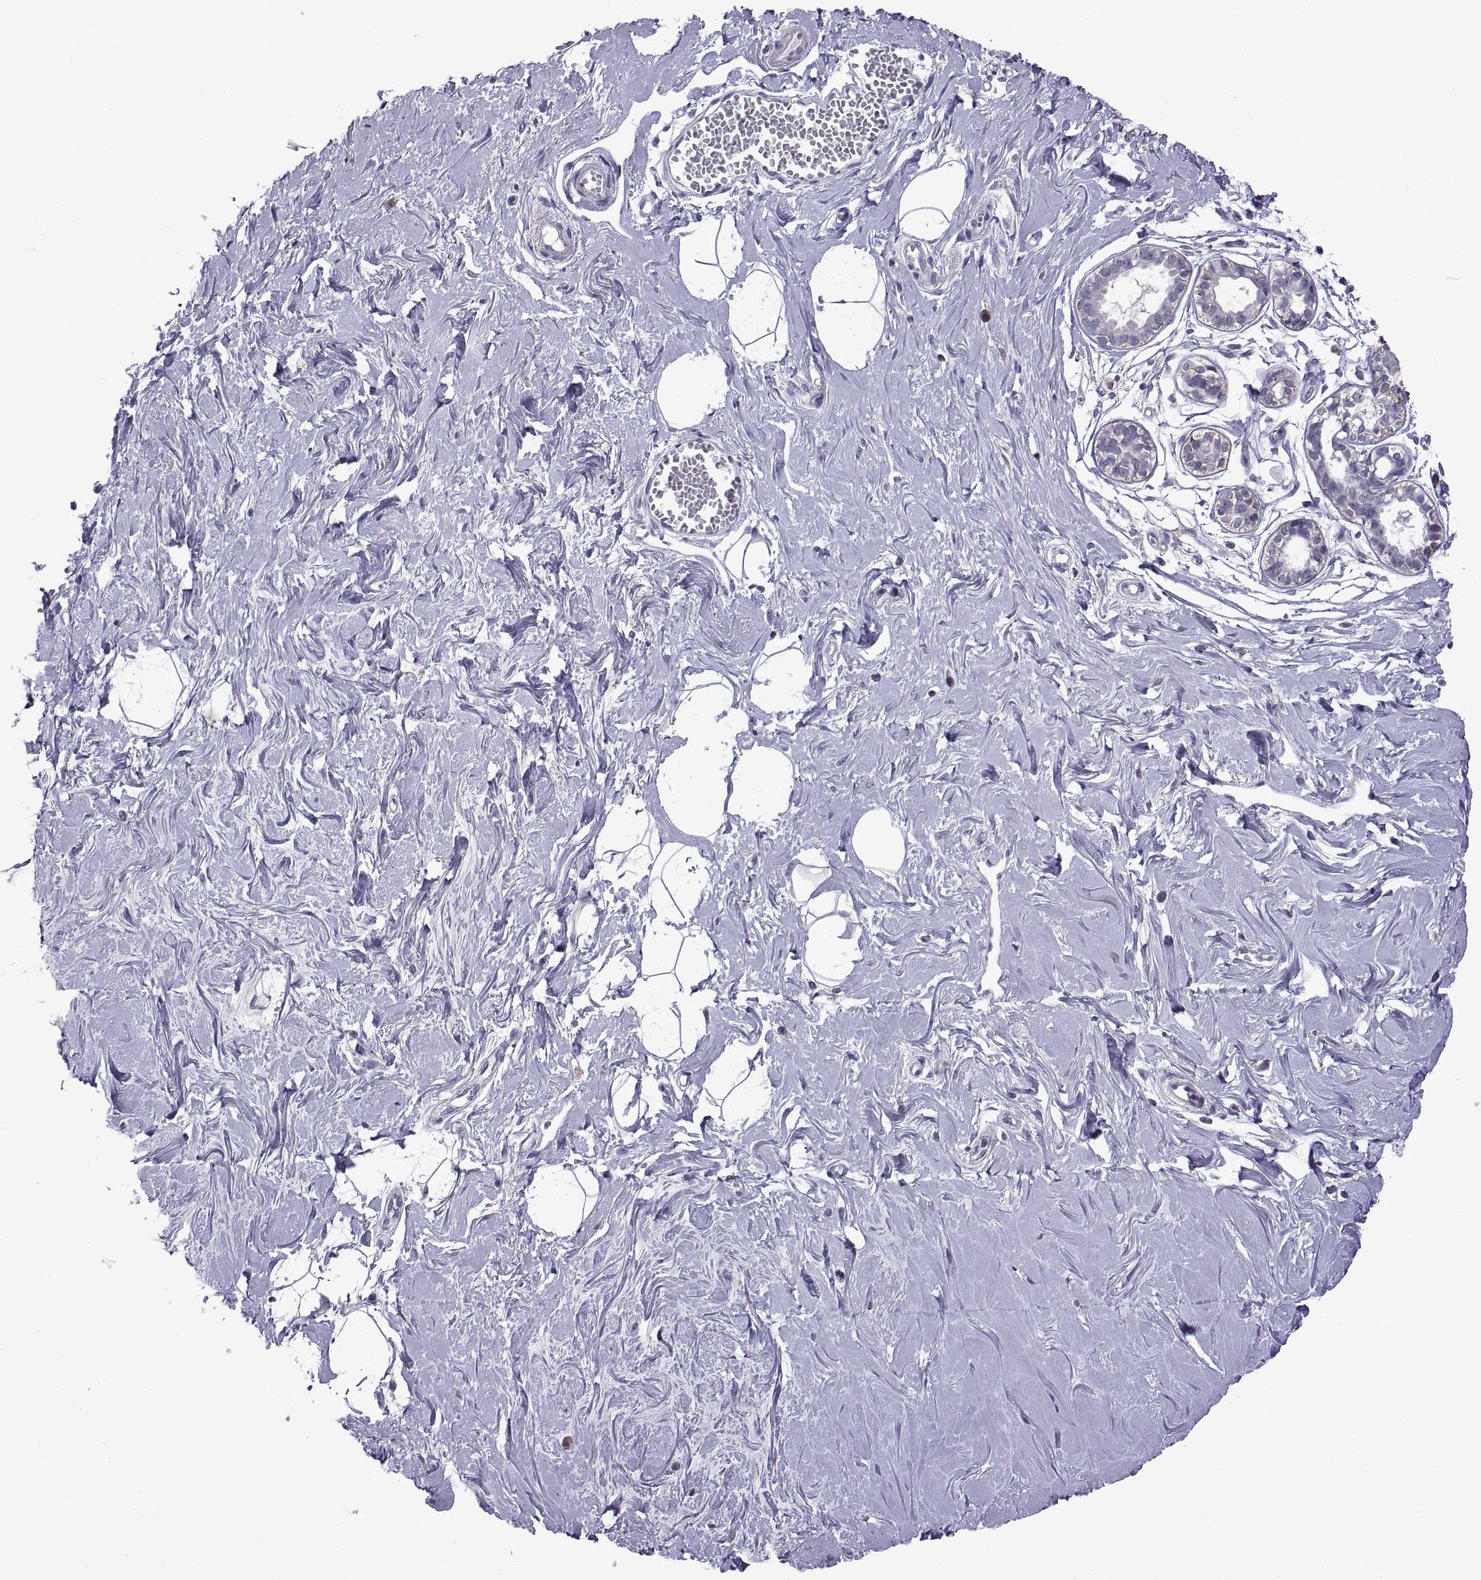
{"staining": {"intensity": "negative", "quantity": "none", "location": "none"}, "tissue": "breast", "cell_type": "Adipocytes", "image_type": "normal", "snomed": [{"axis": "morphology", "description": "Normal tissue, NOS"}, {"axis": "topography", "description": "Breast"}], "caption": "Unremarkable breast was stained to show a protein in brown. There is no significant staining in adipocytes. The staining is performed using DAB (3,3'-diaminobenzidine) brown chromogen with nuclei counter-stained in using hematoxylin.", "gene": "MAGEB18", "patient": {"sex": "female", "age": 49}}